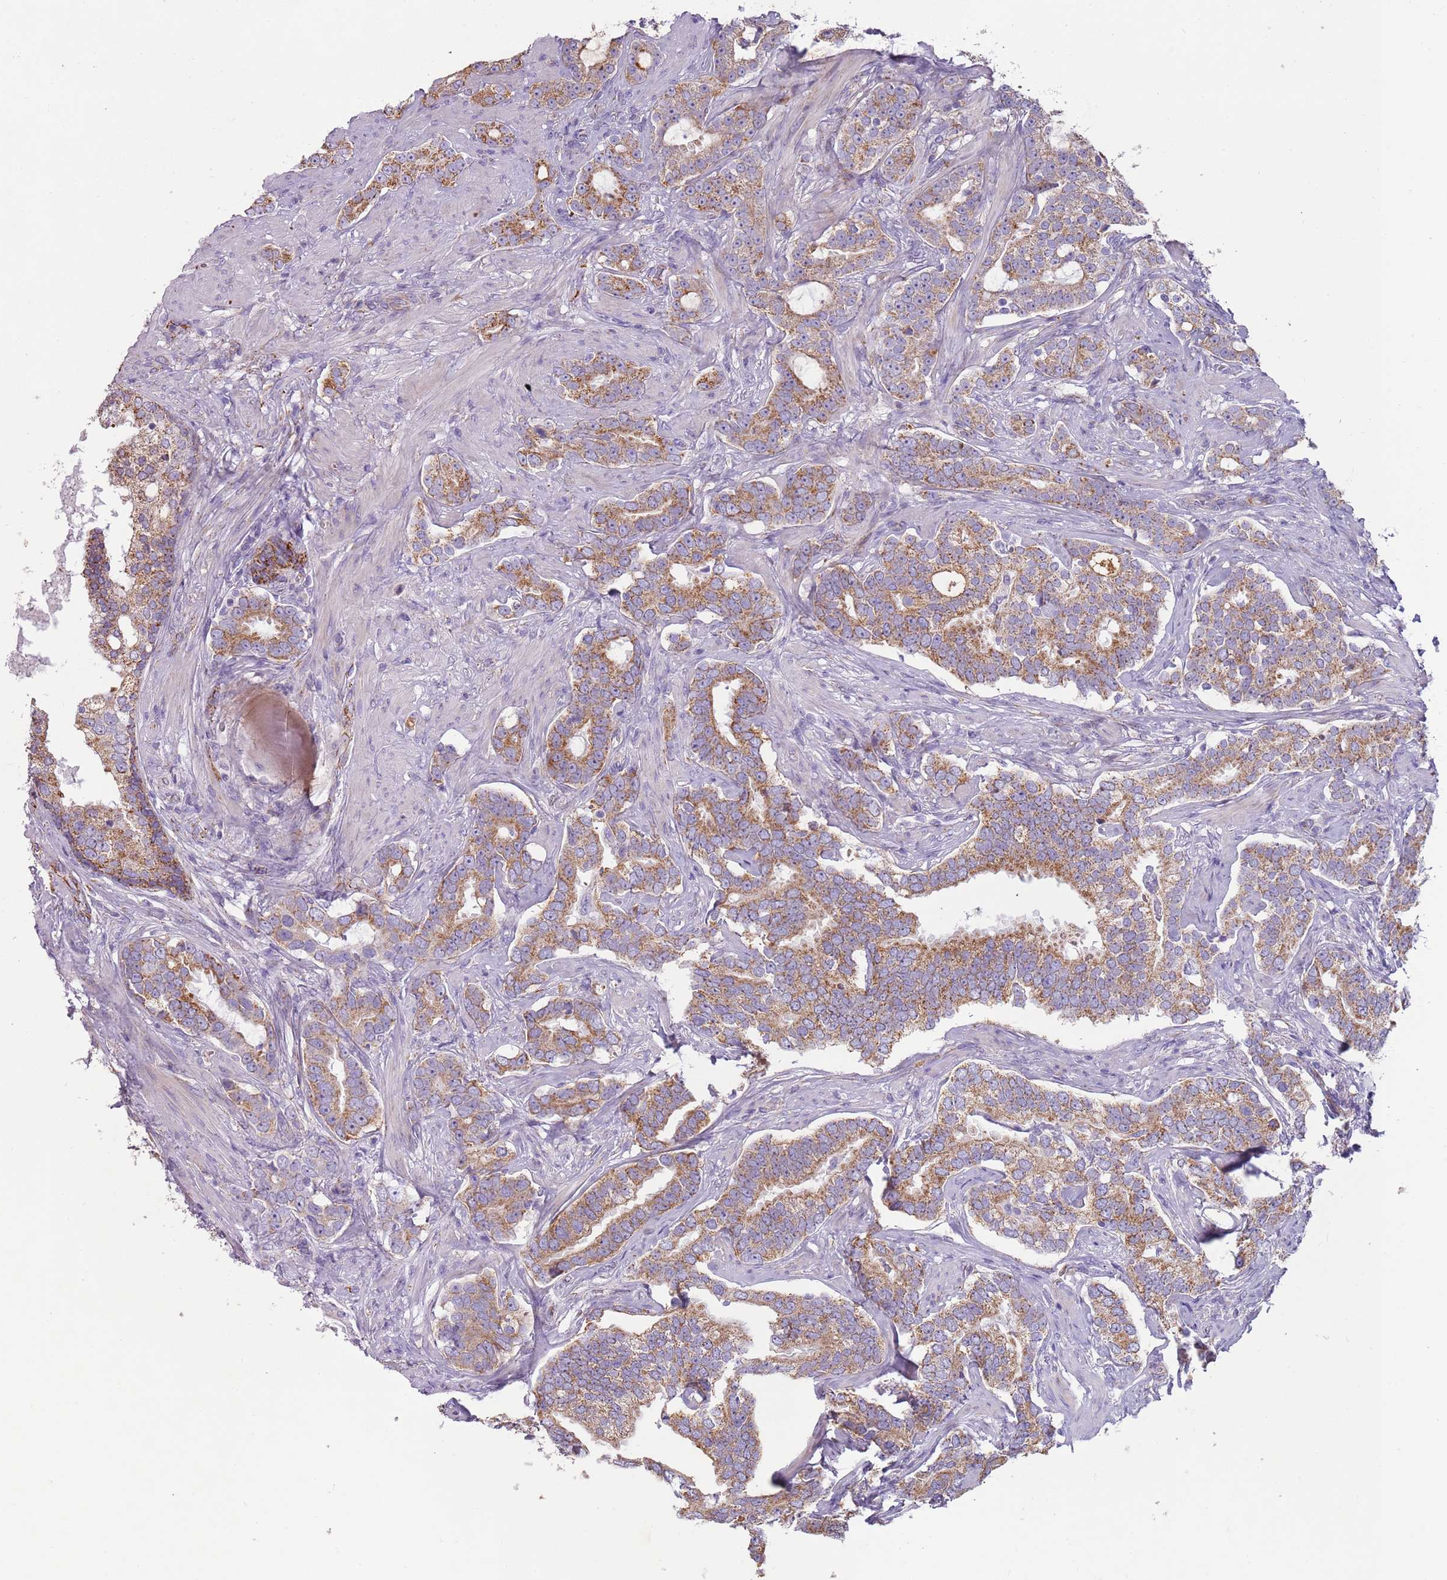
{"staining": {"intensity": "moderate", "quantity": ">75%", "location": "cytoplasmic/membranous"}, "tissue": "prostate cancer", "cell_type": "Tumor cells", "image_type": "cancer", "snomed": [{"axis": "morphology", "description": "Adenocarcinoma, High grade"}, {"axis": "topography", "description": "Prostate"}], "caption": "Tumor cells reveal medium levels of moderate cytoplasmic/membranous expression in about >75% of cells in prostate cancer (high-grade adenocarcinoma).", "gene": "RNF222", "patient": {"sex": "male", "age": 64}}